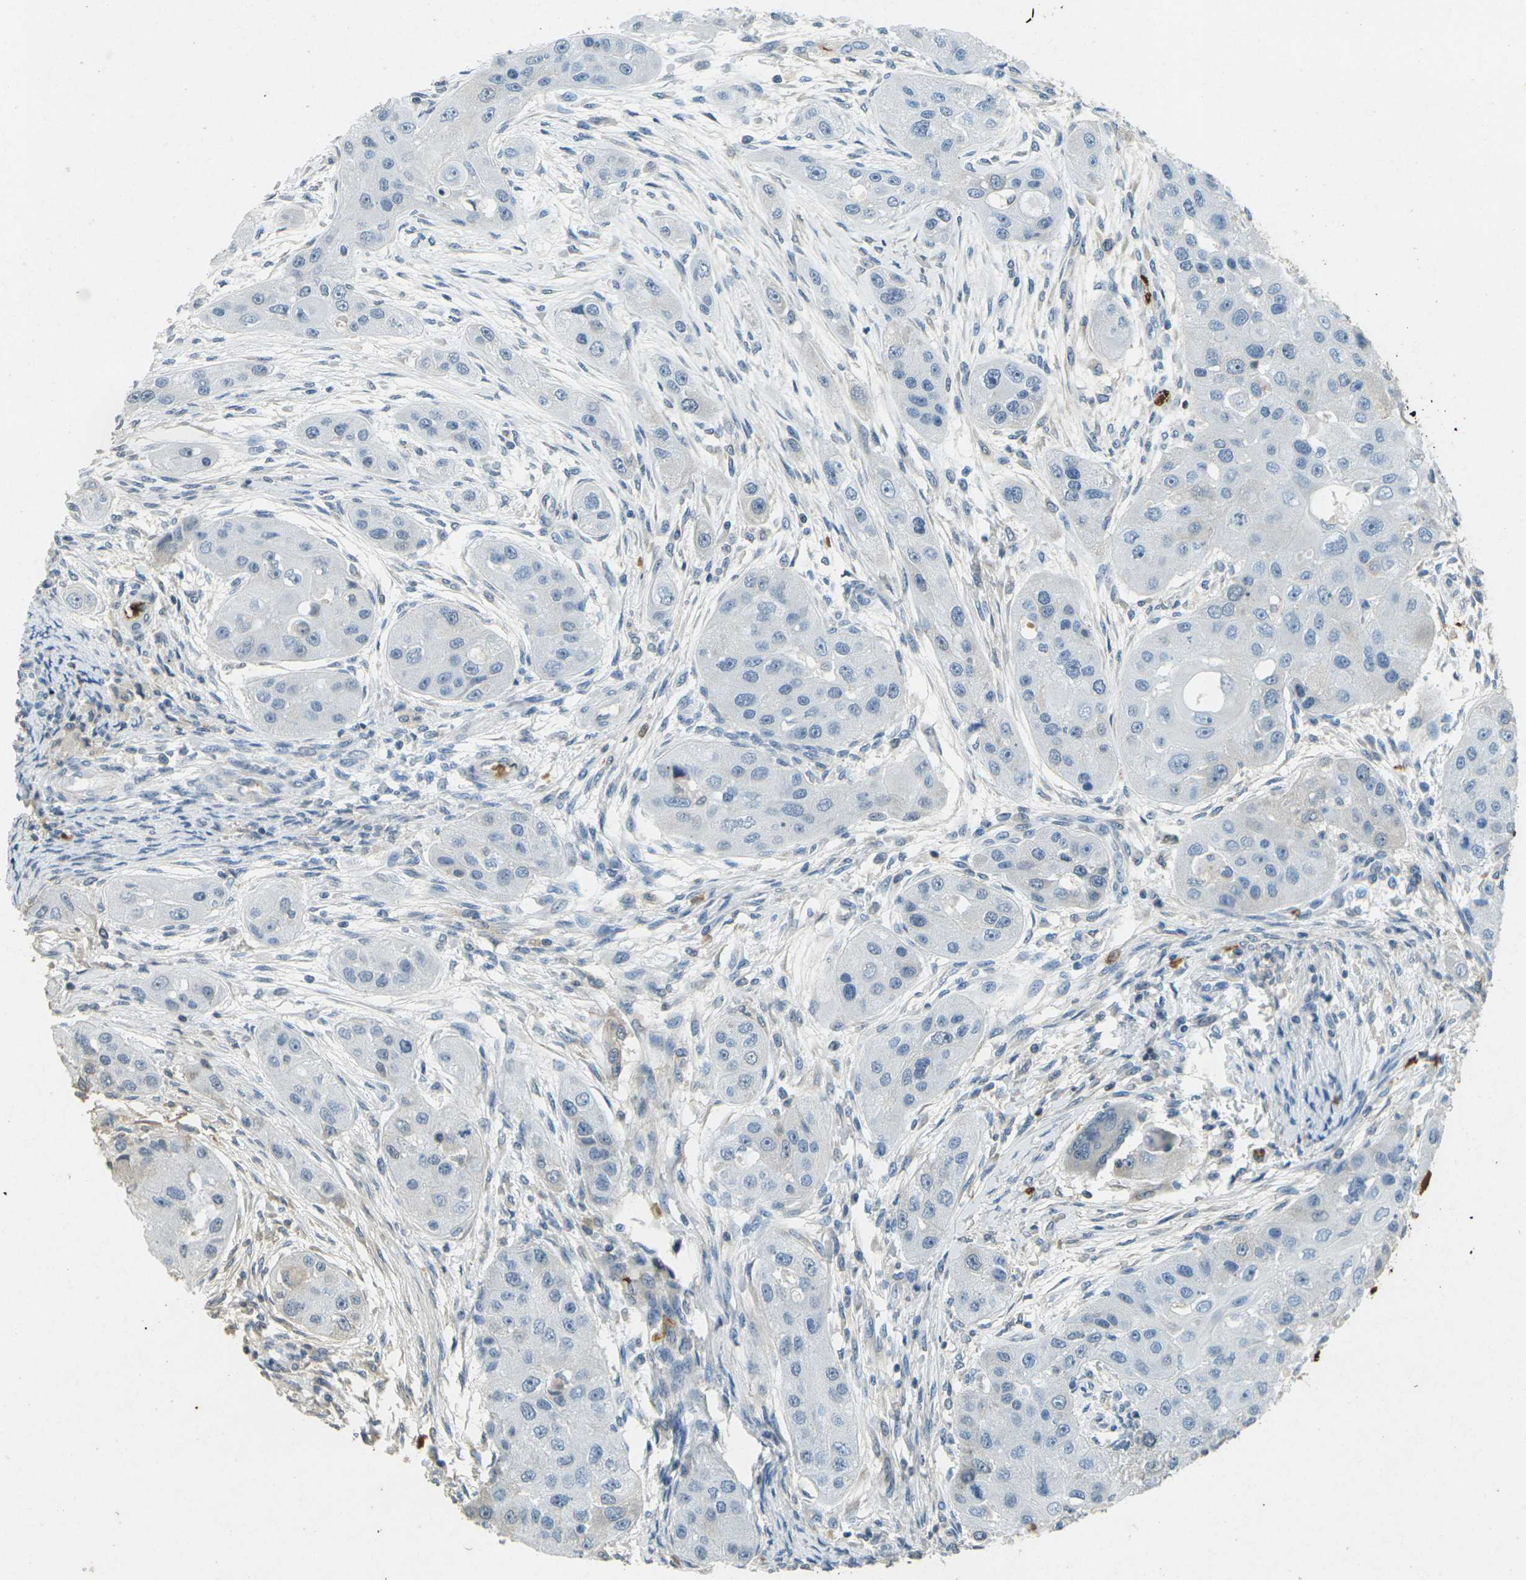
{"staining": {"intensity": "negative", "quantity": "none", "location": "none"}, "tissue": "head and neck cancer", "cell_type": "Tumor cells", "image_type": "cancer", "snomed": [{"axis": "morphology", "description": "Normal tissue, NOS"}, {"axis": "morphology", "description": "Squamous cell carcinoma, NOS"}, {"axis": "topography", "description": "Skeletal muscle"}, {"axis": "topography", "description": "Head-Neck"}], "caption": "An immunohistochemistry (IHC) histopathology image of squamous cell carcinoma (head and neck) is shown. There is no staining in tumor cells of squamous cell carcinoma (head and neck).", "gene": "HBB", "patient": {"sex": "male", "age": 51}}